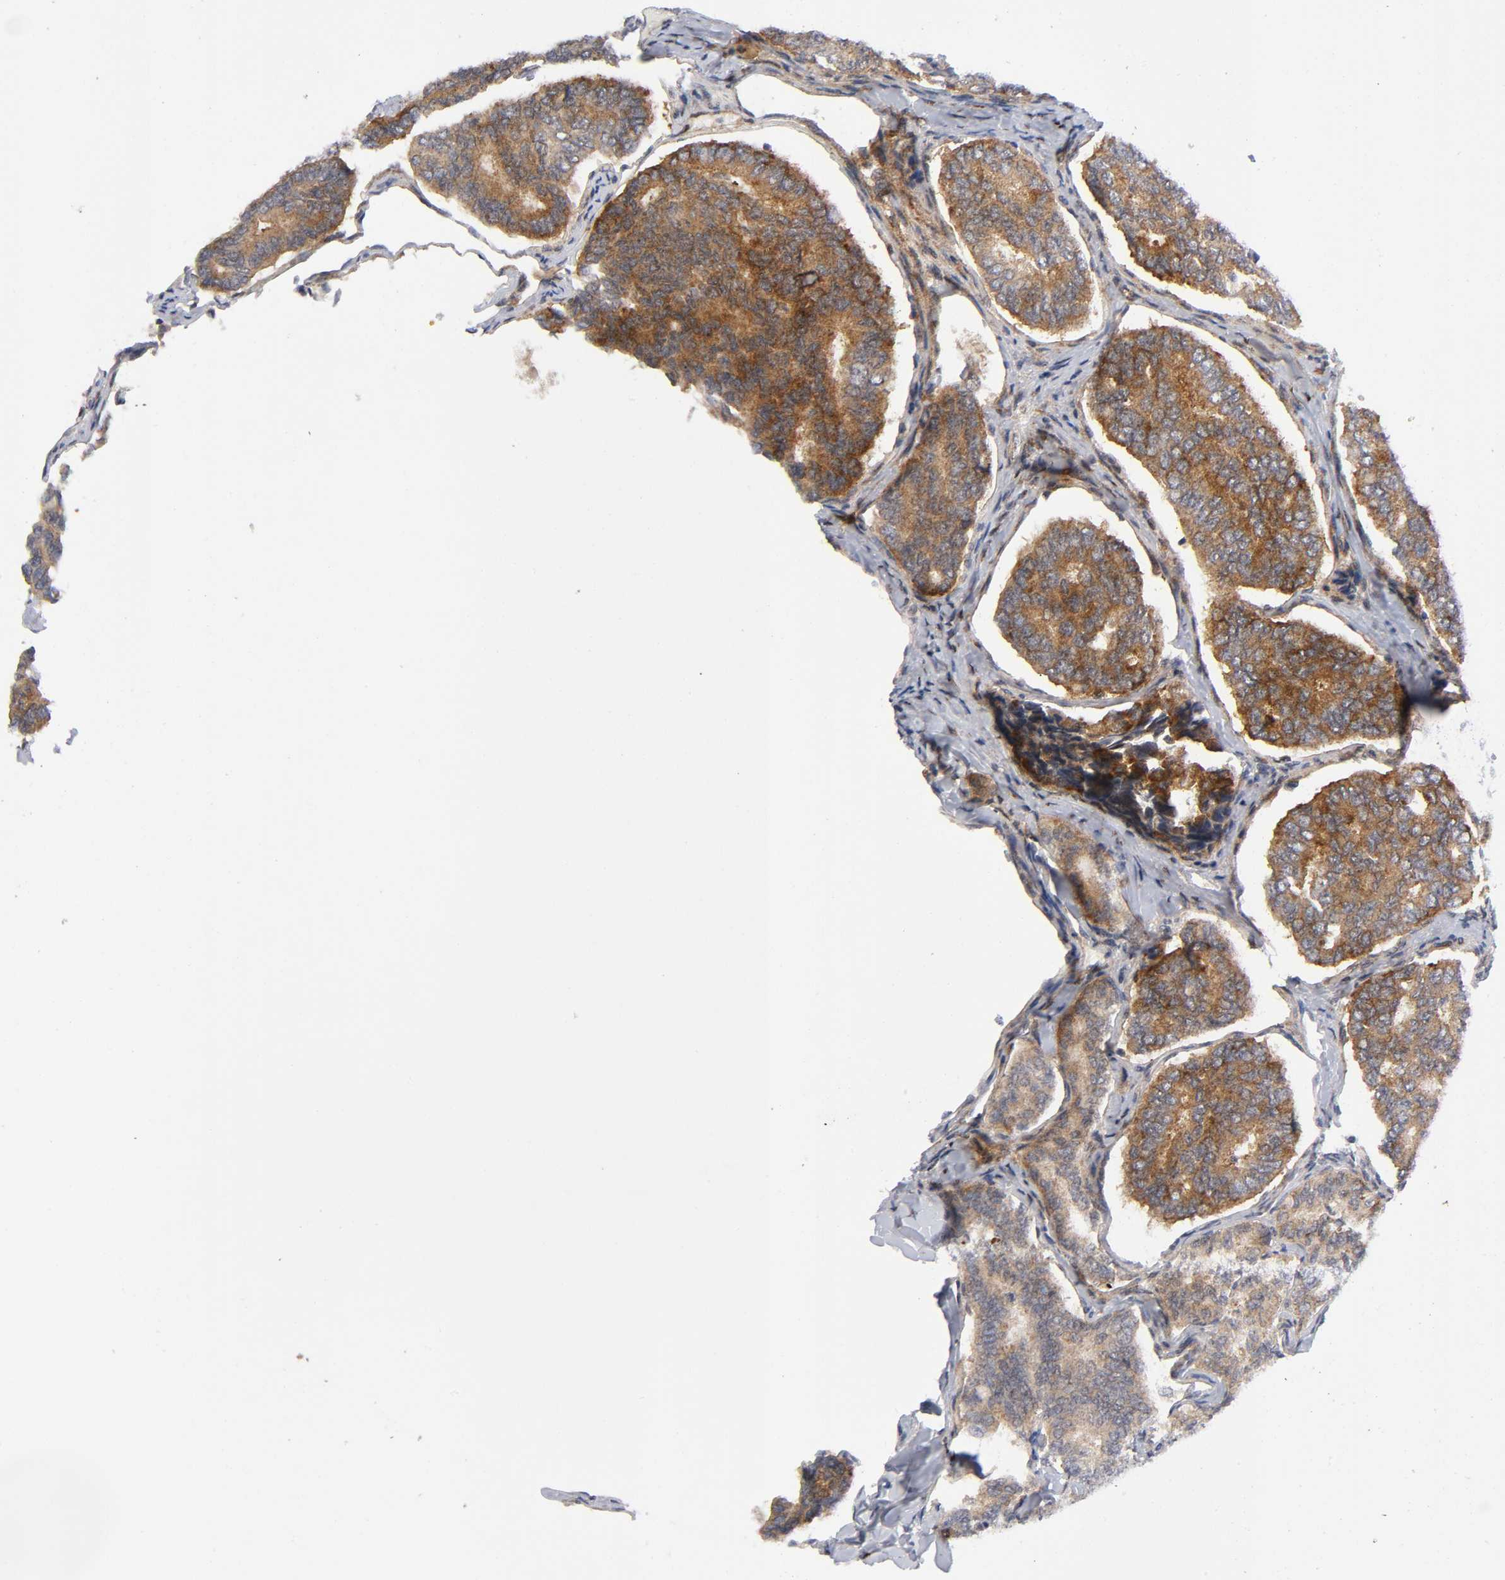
{"staining": {"intensity": "moderate", "quantity": ">75%", "location": "cytoplasmic/membranous"}, "tissue": "thyroid cancer", "cell_type": "Tumor cells", "image_type": "cancer", "snomed": [{"axis": "morphology", "description": "Papillary adenocarcinoma, NOS"}, {"axis": "topography", "description": "Thyroid gland"}], "caption": "DAB immunohistochemical staining of thyroid cancer (papillary adenocarcinoma) demonstrates moderate cytoplasmic/membranous protein positivity in approximately >75% of tumor cells.", "gene": "EIF5", "patient": {"sex": "female", "age": 35}}